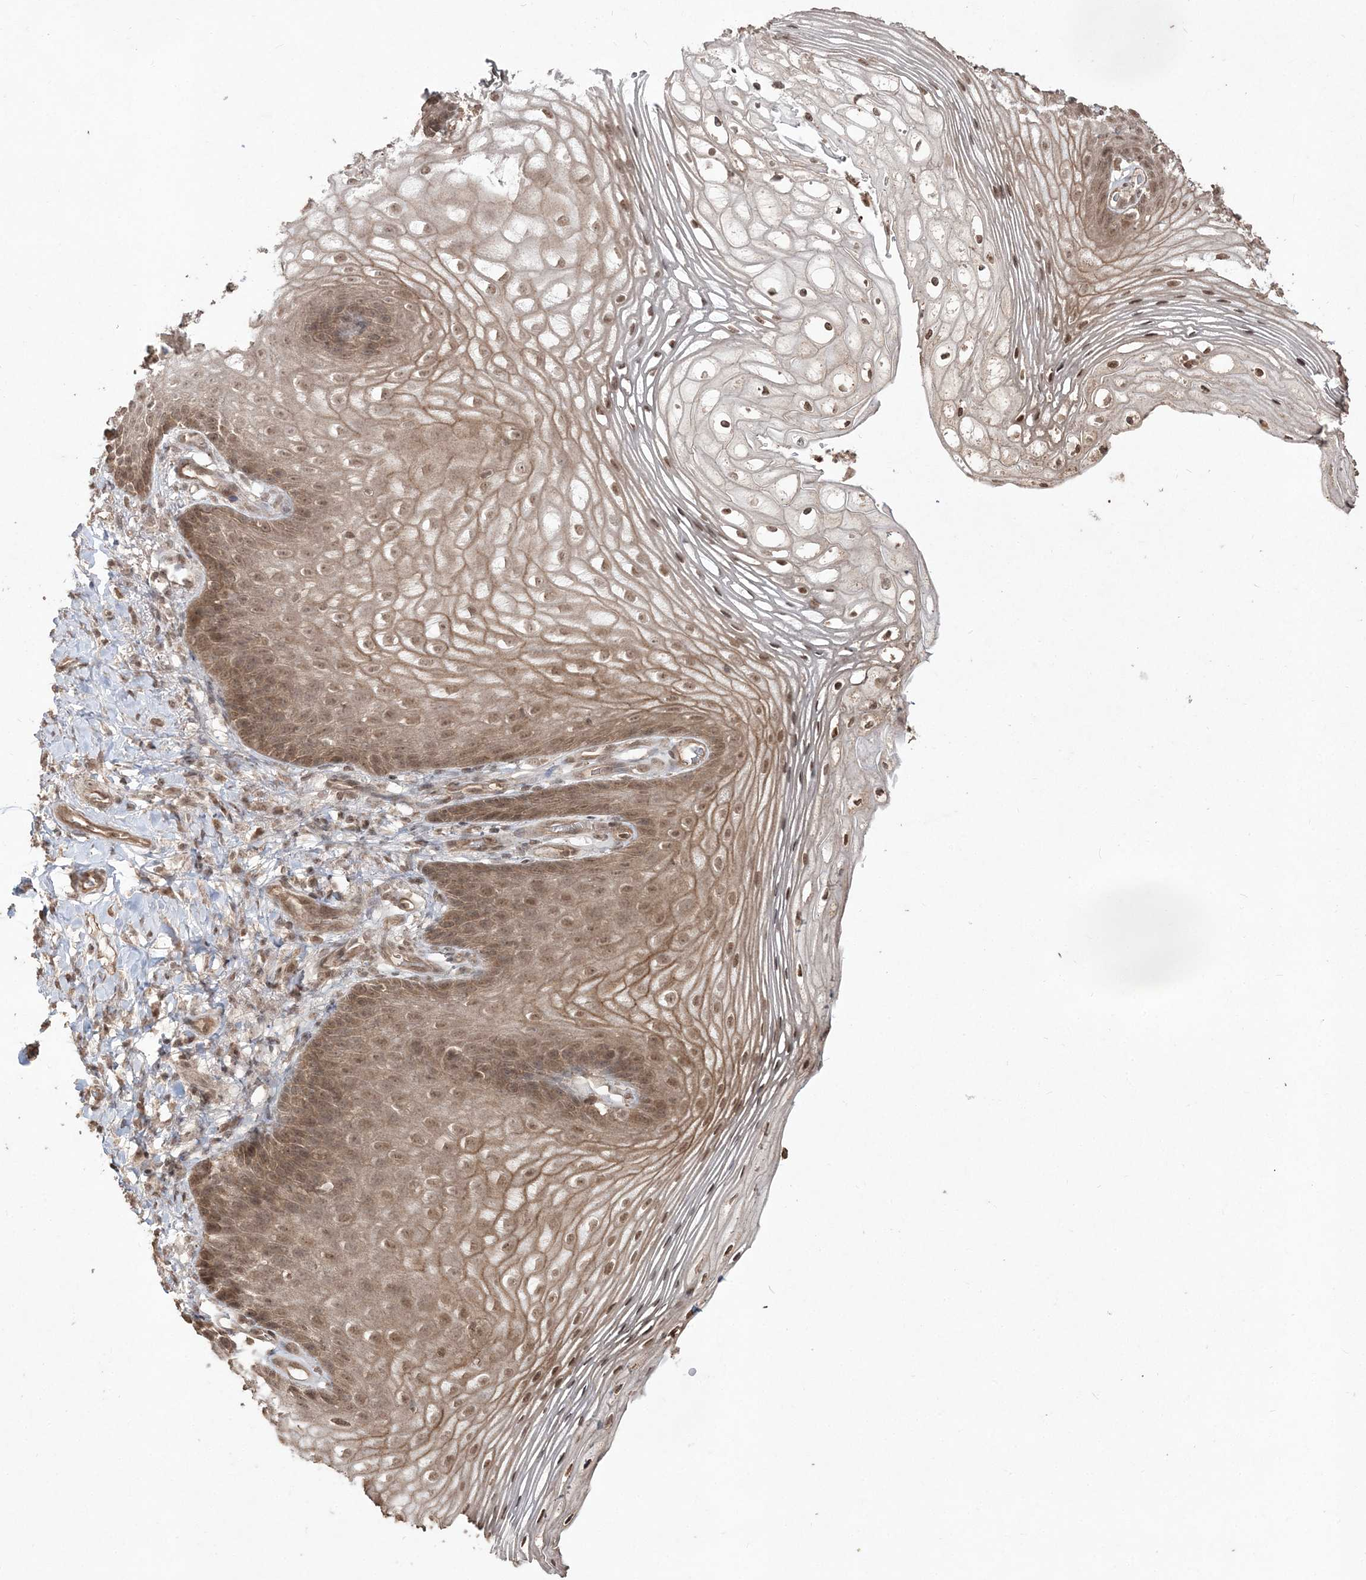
{"staining": {"intensity": "moderate", "quantity": ">75%", "location": "cytoplasmic/membranous,nuclear"}, "tissue": "vagina", "cell_type": "Squamous epithelial cells", "image_type": "normal", "snomed": [{"axis": "morphology", "description": "Normal tissue, NOS"}, {"axis": "topography", "description": "Vagina"}], "caption": "A micrograph showing moderate cytoplasmic/membranous,nuclear expression in about >75% of squamous epithelial cells in unremarkable vagina, as visualized by brown immunohistochemical staining.", "gene": "EHHADH", "patient": {"sex": "female", "age": 60}}